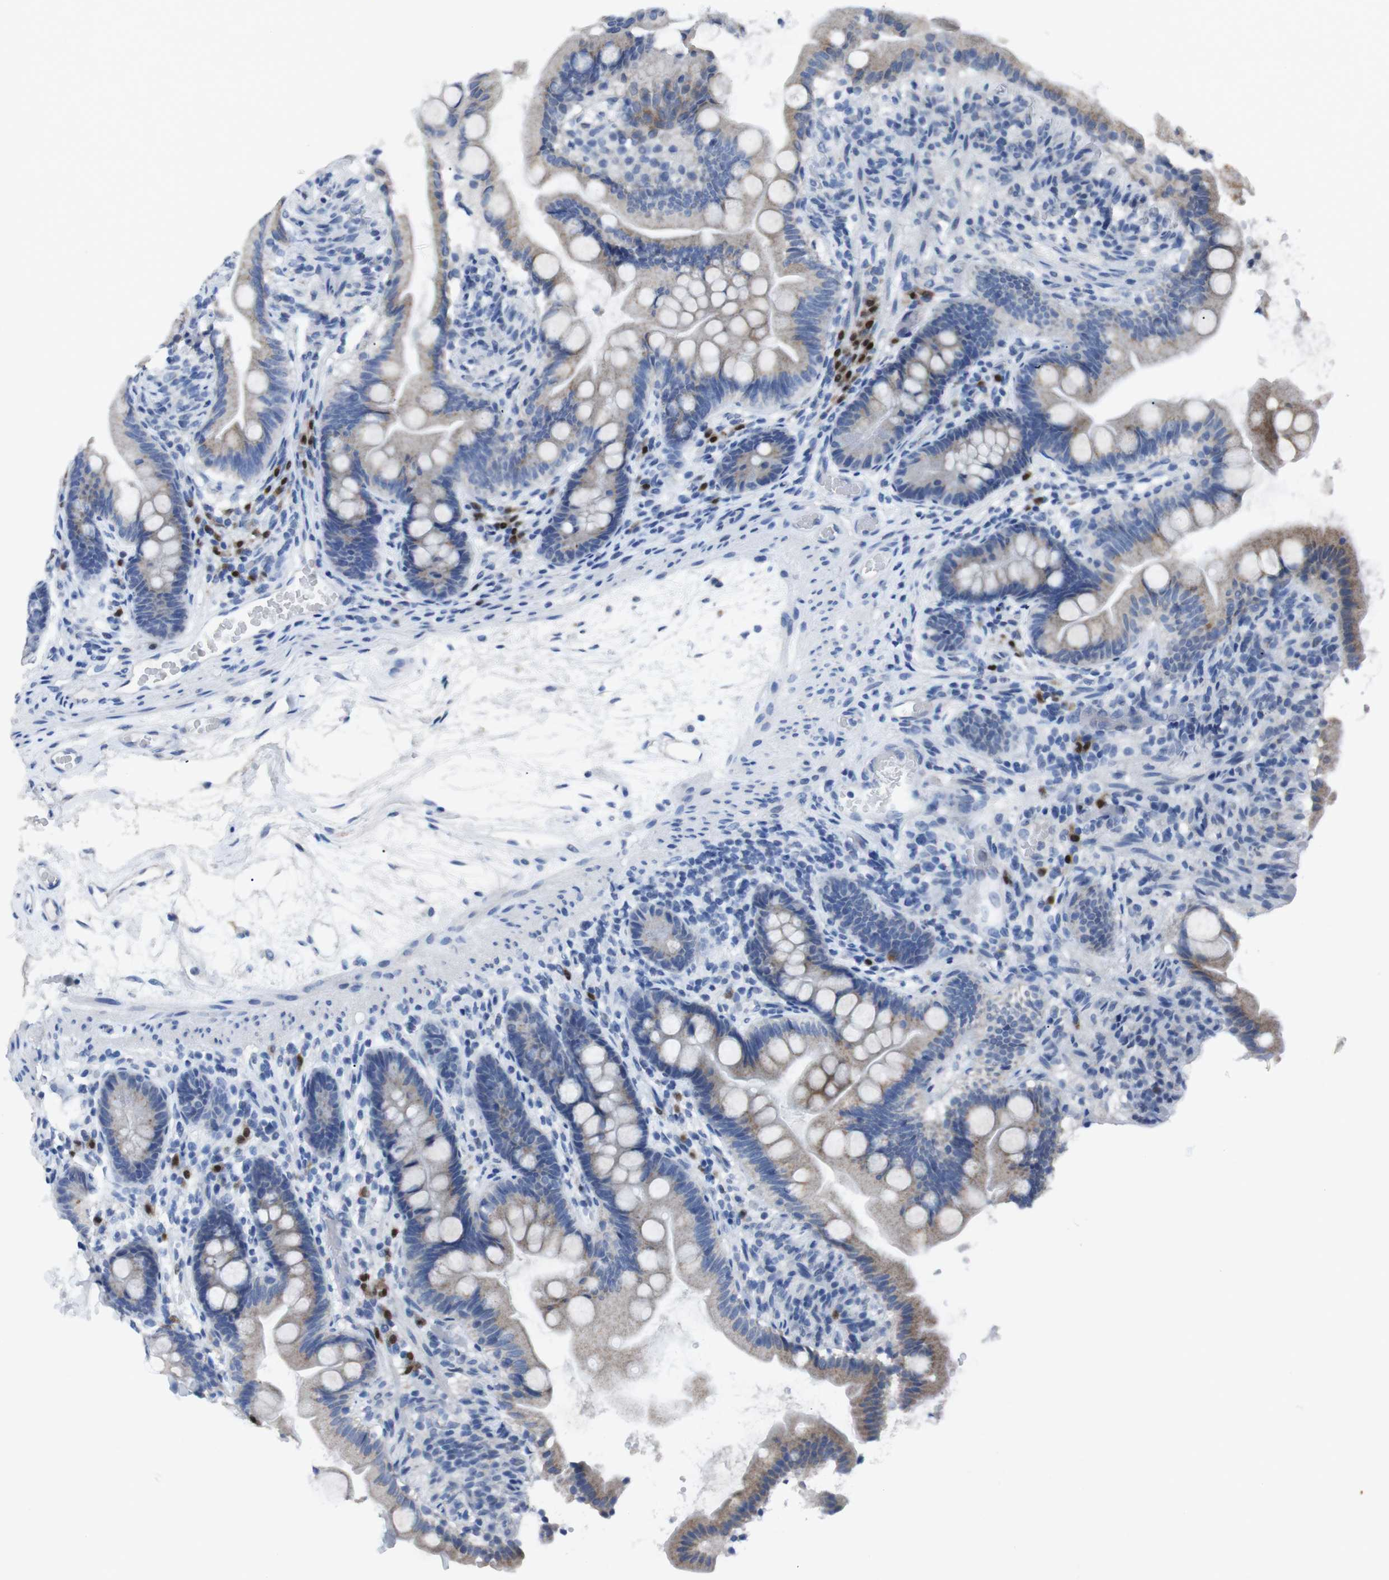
{"staining": {"intensity": "moderate", "quantity": "25%-75%", "location": "cytoplasmic/membranous"}, "tissue": "small intestine", "cell_type": "Glandular cells", "image_type": "normal", "snomed": [{"axis": "morphology", "description": "Normal tissue, NOS"}, {"axis": "topography", "description": "Small intestine"}], "caption": "A brown stain labels moderate cytoplasmic/membranous staining of a protein in glandular cells of benign human small intestine. (brown staining indicates protein expression, while blue staining denotes nuclei).", "gene": "IRF4", "patient": {"sex": "female", "age": 56}}